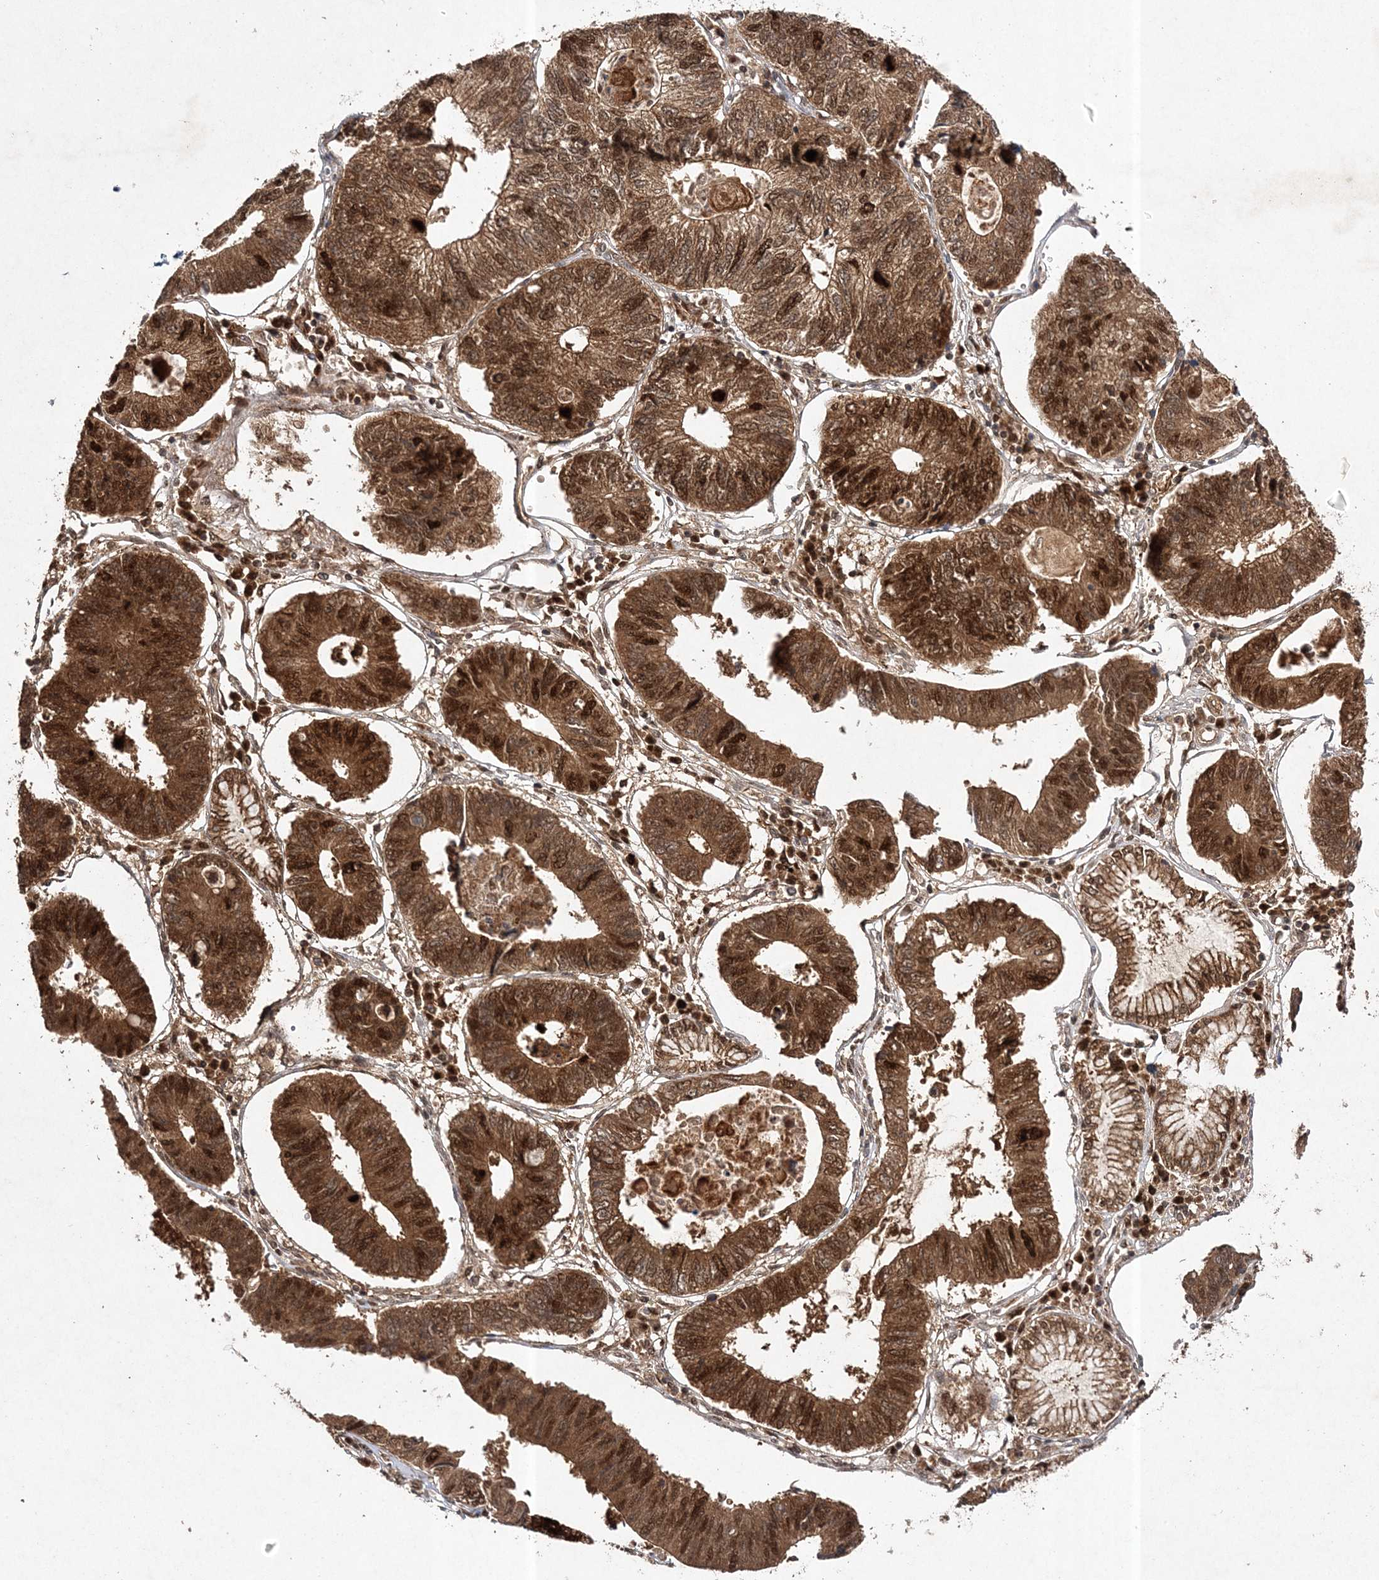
{"staining": {"intensity": "strong", "quantity": ">75%", "location": "cytoplasmic/membranous,nuclear"}, "tissue": "stomach cancer", "cell_type": "Tumor cells", "image_type": "cancer", "snomed": [{"axis": "morphology", "description": "Adenocarcinoma, NOS"}, {"axis": "topography", "description": "Stomach"}], "caption": "Human stomach cancer stained with a brown dye demonstrates strong cytoplasmic/membranous and nuclear positive staining in approximately >75% of tumor cells.", "gene": "NIF3L1", "patient": {"sex": "male", "age": 59}}